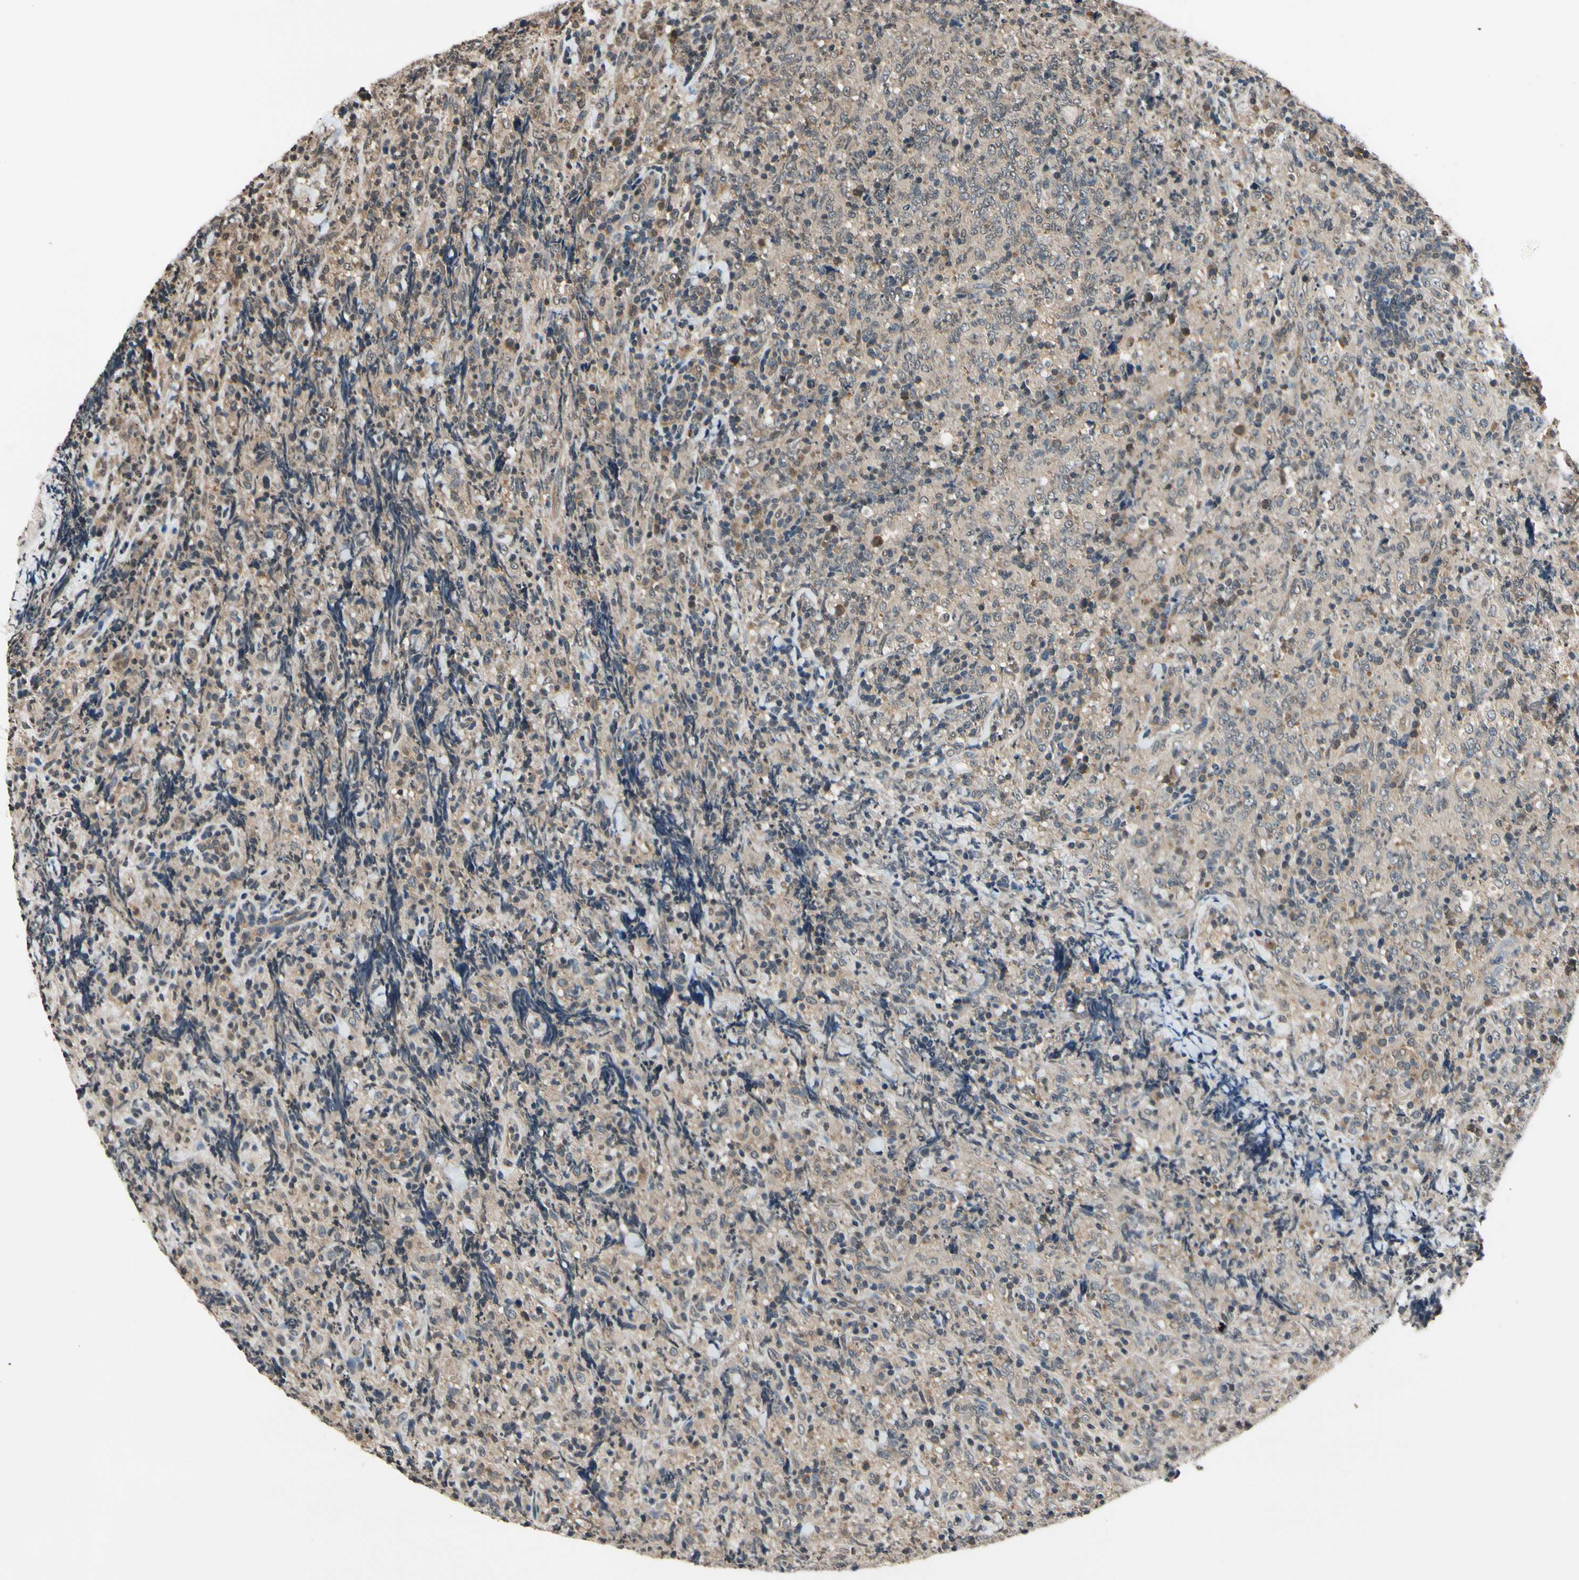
{"staining": {"intensity": "weak", "quantity": "25%-75%", "location": "cytoplasmic/membranous"}, "tissue": "lymphoma", "cell_type": "Tumor cells", "image_type": "cancer", "snomed": [{"axis": "morphology", "description": "Malignant lymphoma, non-Hodgkin's type, High grade"}, {"axis": "topography", "description": "Tonsil"}], "caption": "A brown stain labels weak cytoplasmic/membranous staining of a protein in lymphoma tumor cells.", "gene": "GCLC", "patient": {"sex": "female", "age": 36}}